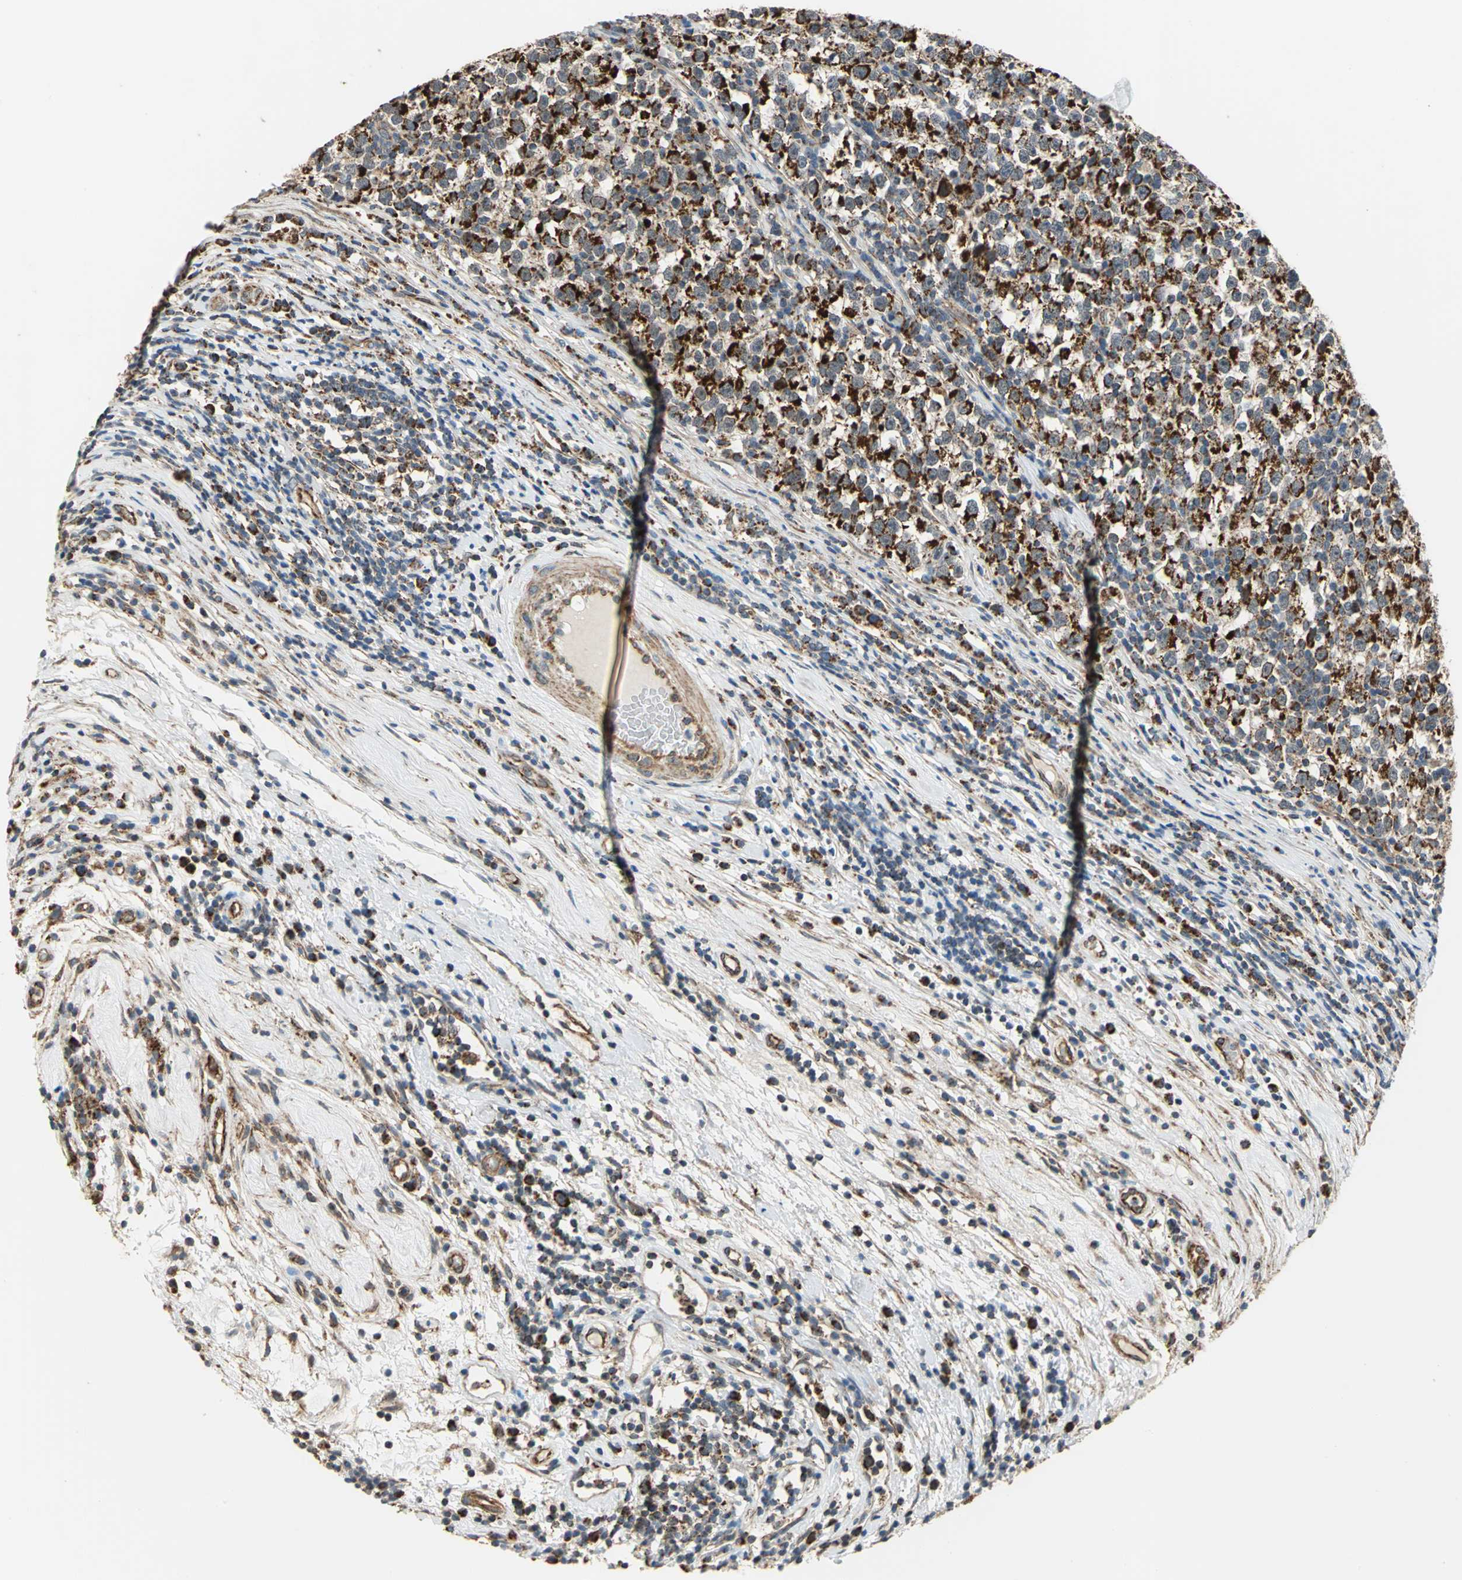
{"staining": {"intensity": "strong", "quantity": ">75%", "location": "cytoplasmic/membranous"}, "tissue": "testis cancer", "cell_type": "Tumor cells", "image_type": "cancer", "snomed": [{"axis": "morphology", "description": "Seminoma, NOS"}, {"axis": "topography", "description": "Testis"}], "caption": "Testis seminoma tissue shows strong cytoplasmic/membranous positivity in about >75% of tumor cells, visualized by immunohistochemistry.", "gene": "MRPS22", "patient": {"sex": "male", "age": 43}}